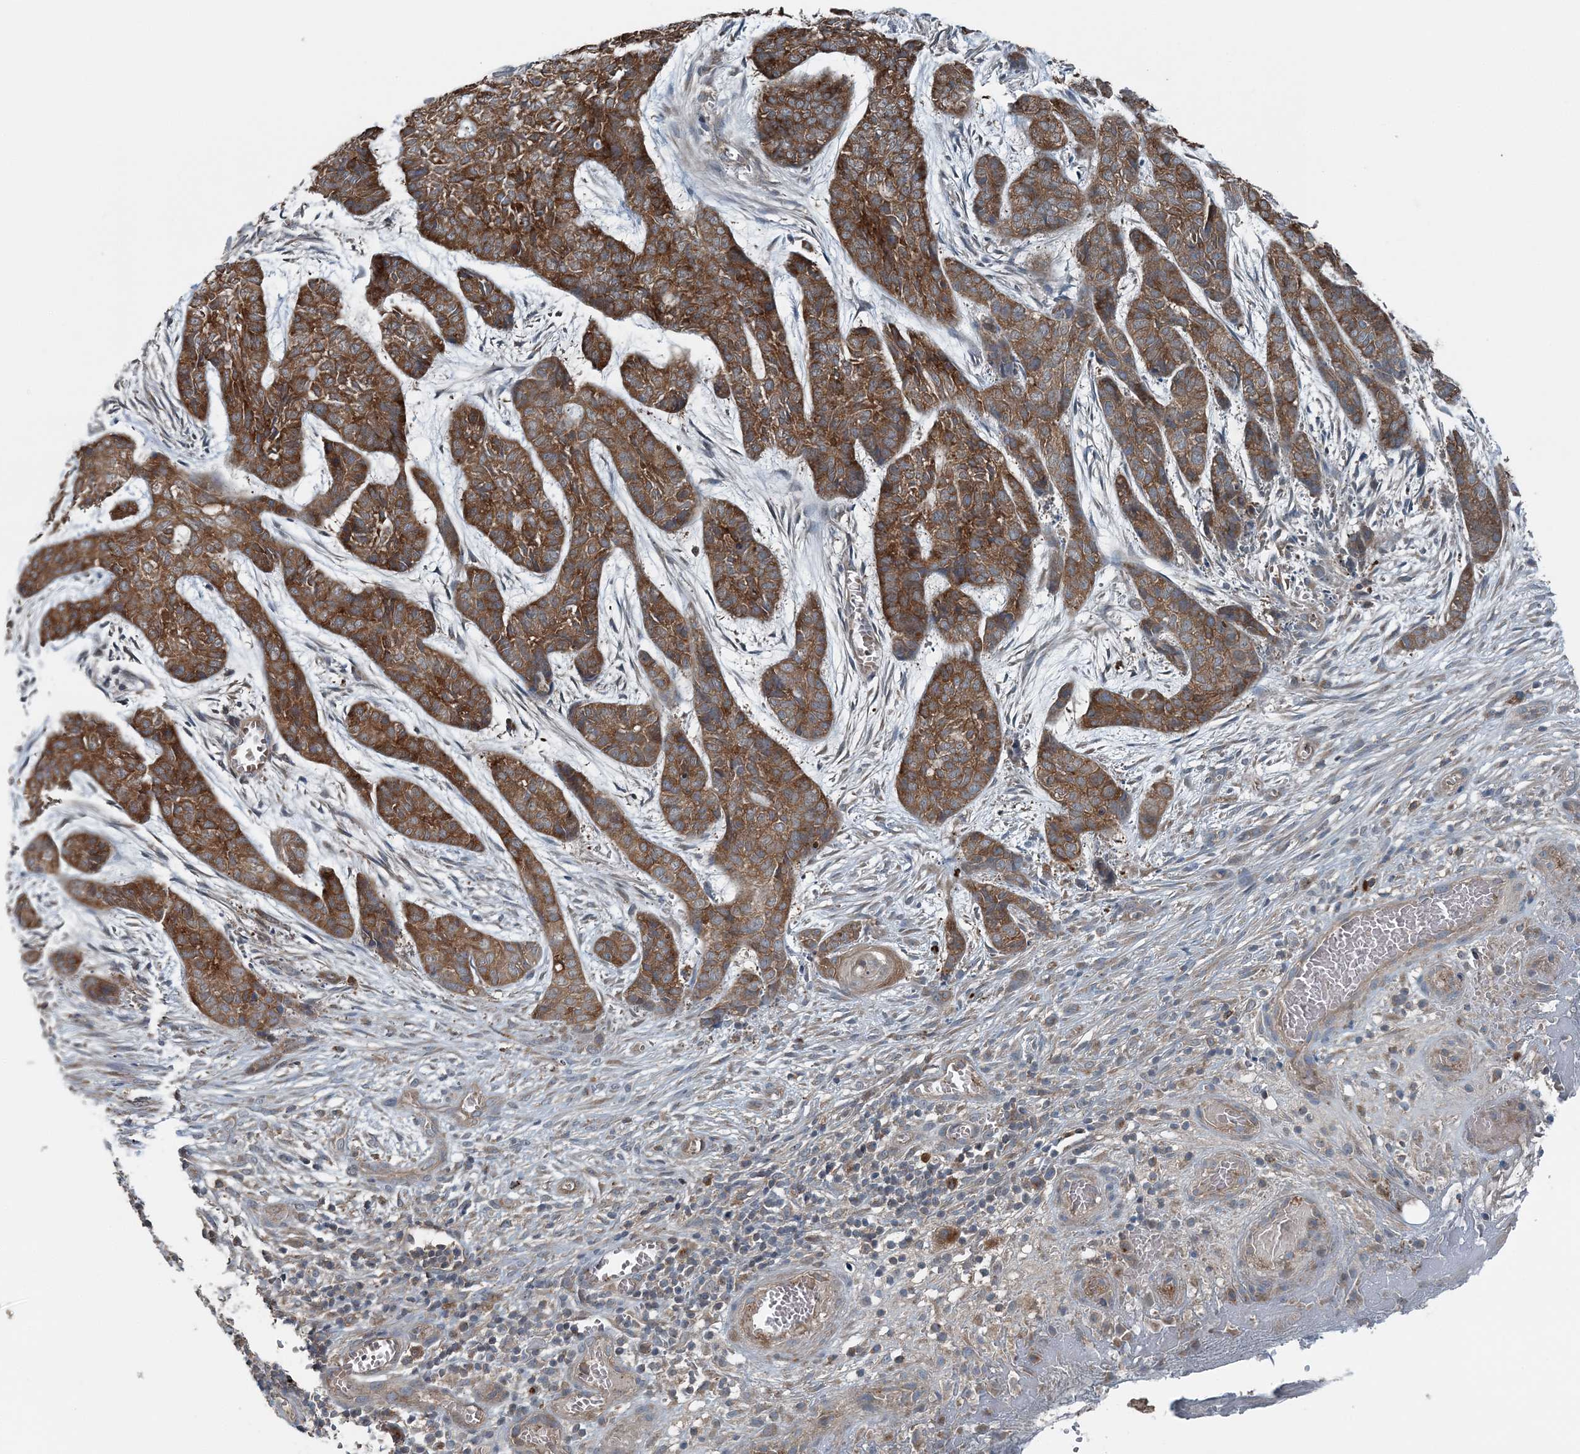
{"staining": {"intensity": "moderate", "quantity": ">75%", "location": "cytoplasmic/membranous"}, "tissue": "skin cancer", "cell_type": "Tumor cells", "image_type": "cancer", "snomed": [{"axis": "morphology", "description": "Basal cell carcinoma"}, {"axis": "topography", "description": "Skin"}], "caption": "A high-resolution image shows IHC staining of skin basal cell carcinoma, which exhibits moderate cytoplasmic/membranous positivity in about >75% of tumor cells.", "gene": "ASNSD1", "patient": {"sex": "female", "age": 64}}